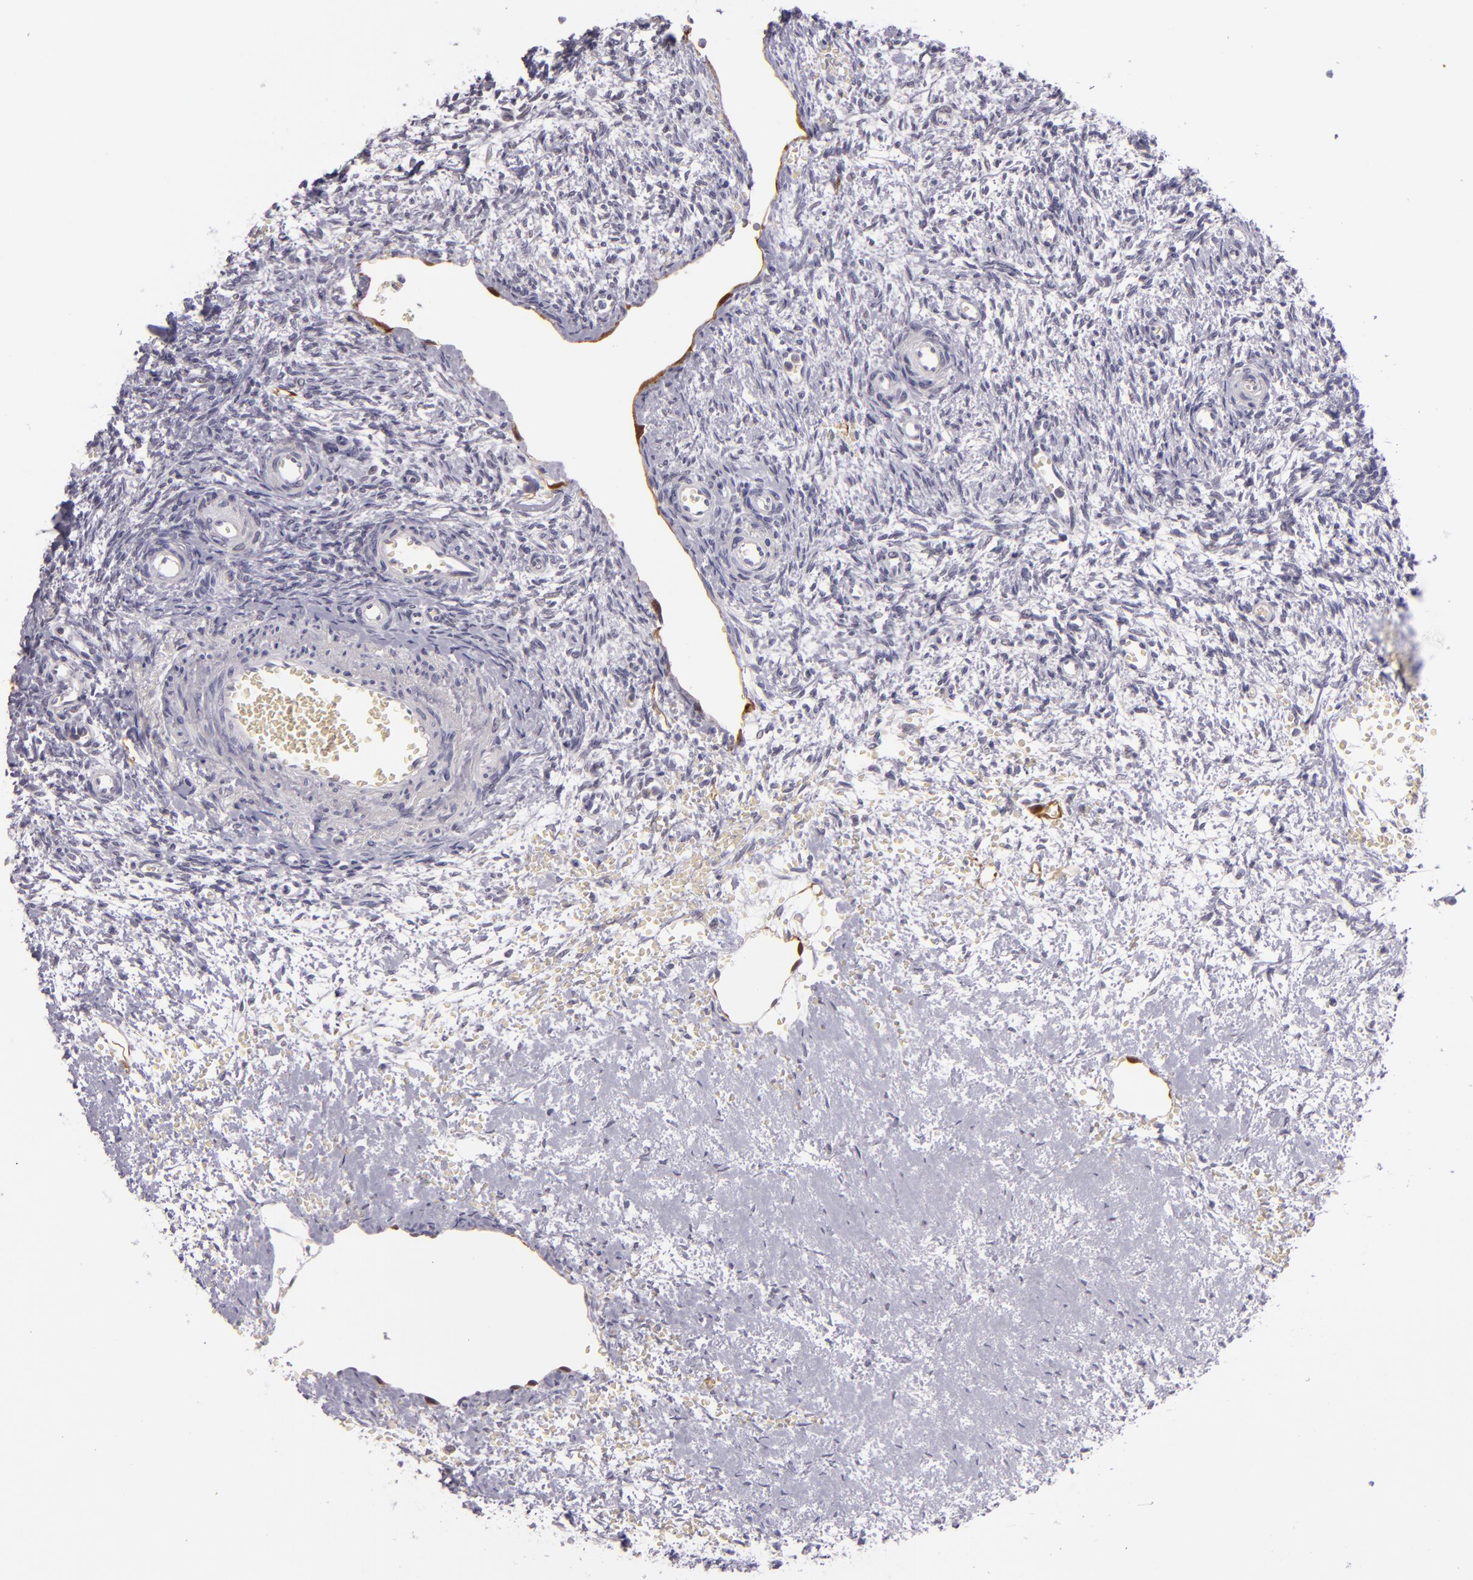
{"staining": {"intensity": "negative", "quantity": "none", "location": "none"}, "tissue": "ovary", "cell_type": "Follicle cells", "image_type": "normal", "snomed": [{"axis": "morphology", "description": "Normal tissue, NOS"}, {"axis": "topography", "description": "Ovary"}], "caption": "Immunohistochemistry (IHC) image of benign ovary stained for a protein (brown), which shows no positivity in follicle cells. (Brightfield microscopy of DAB immunohistochemistry at high magnification).", "gene": "SNCB", "patient": {"sex": "female", "age": 39}}